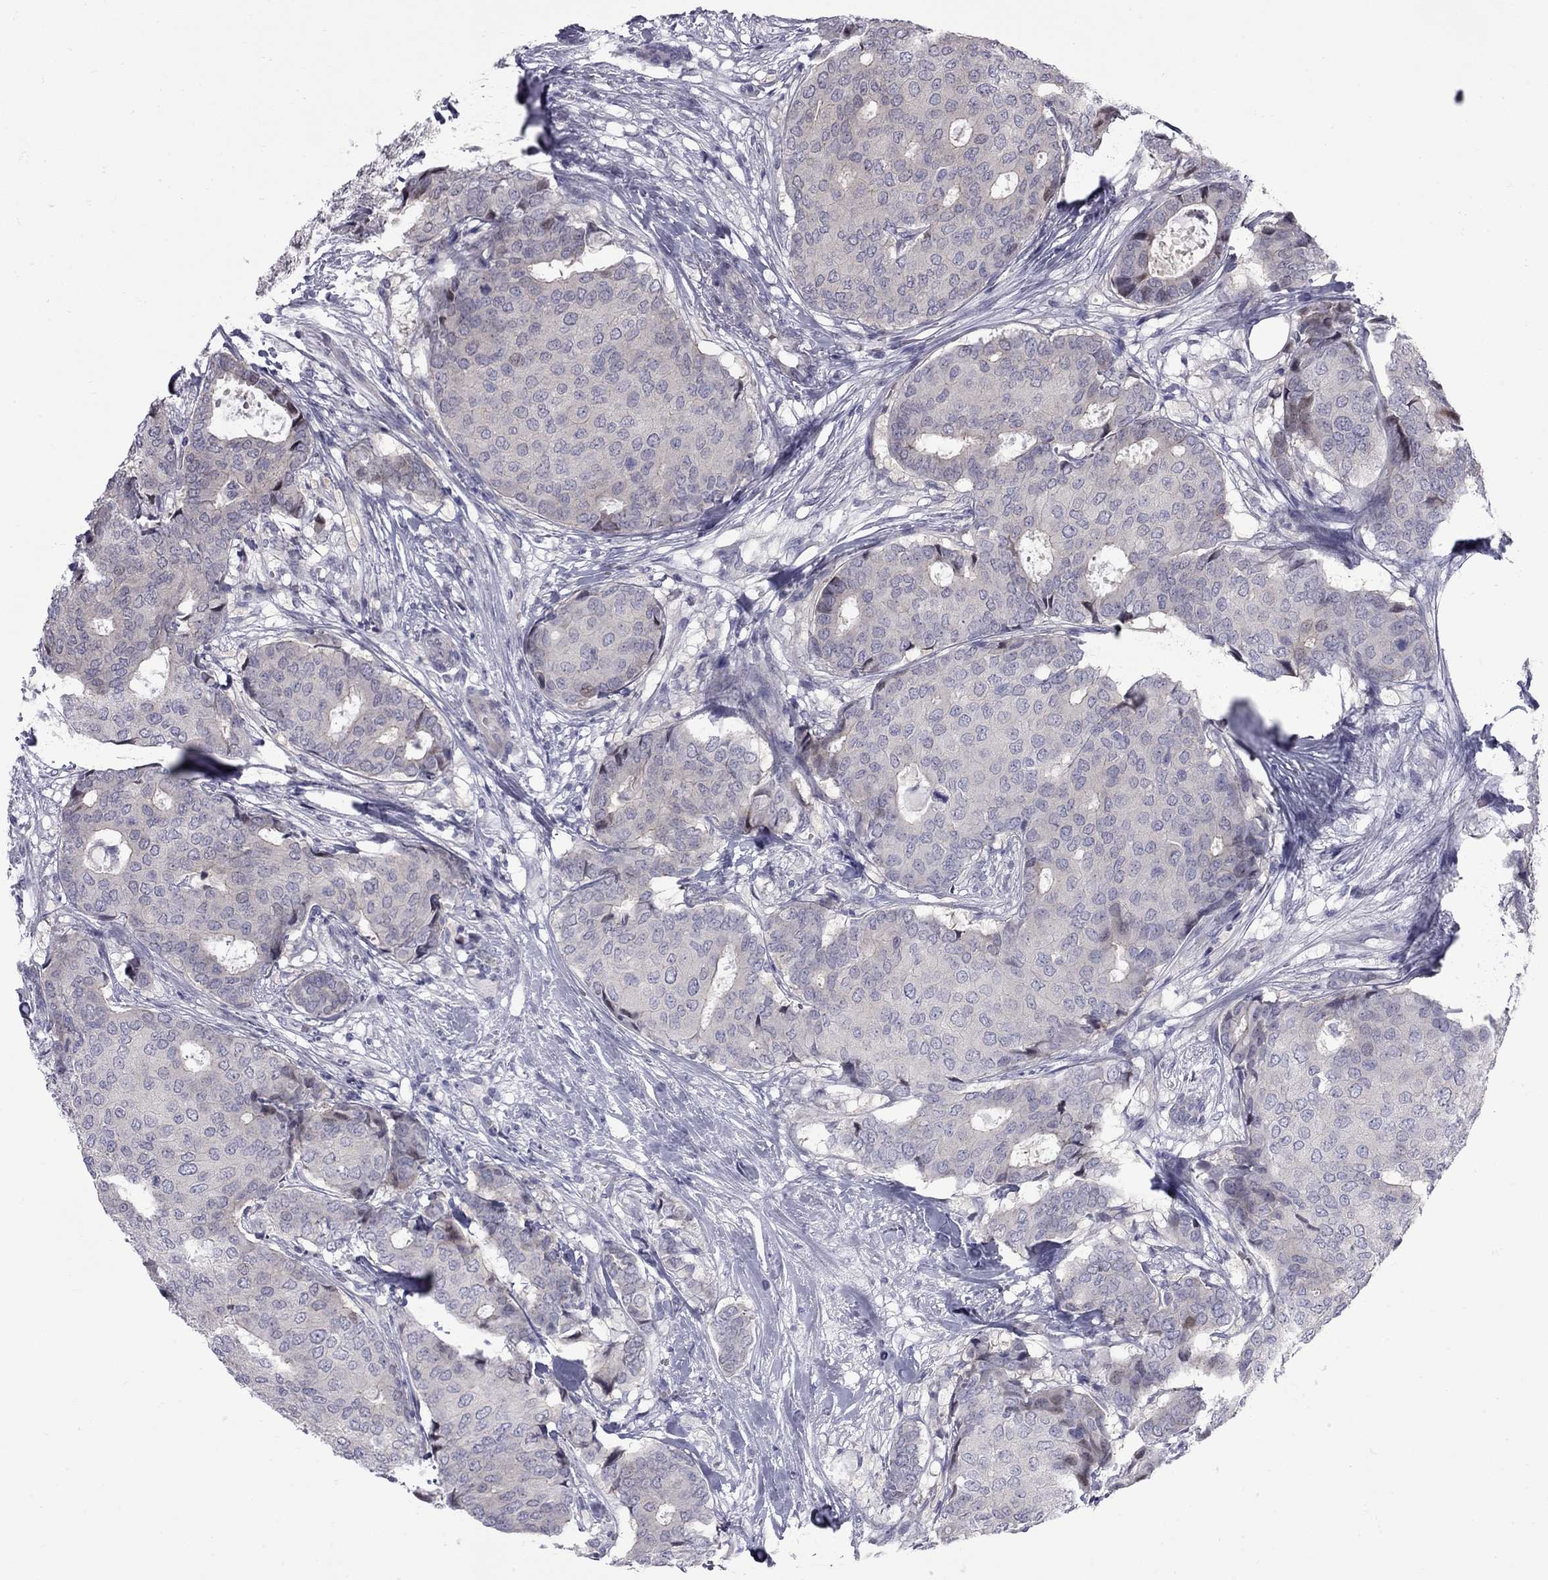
{"staining": {"intensity": "negative", "quantity": "none", "location": "none"}, "tissue": "breast cancer", "cell_type": "Tumor cells", "image_type": "cancer", "snomed": [{"axis": "morphology", "description": "Duct carcinoma"}, {"axis": "topography", "description": "Breast"}], "caption": "Protein analysis of intraductal carcinoma (breast) displays no significant positivity in tumor cells.", "gene": "NRARP", "patient": {"sex": "female", "age": 75}}